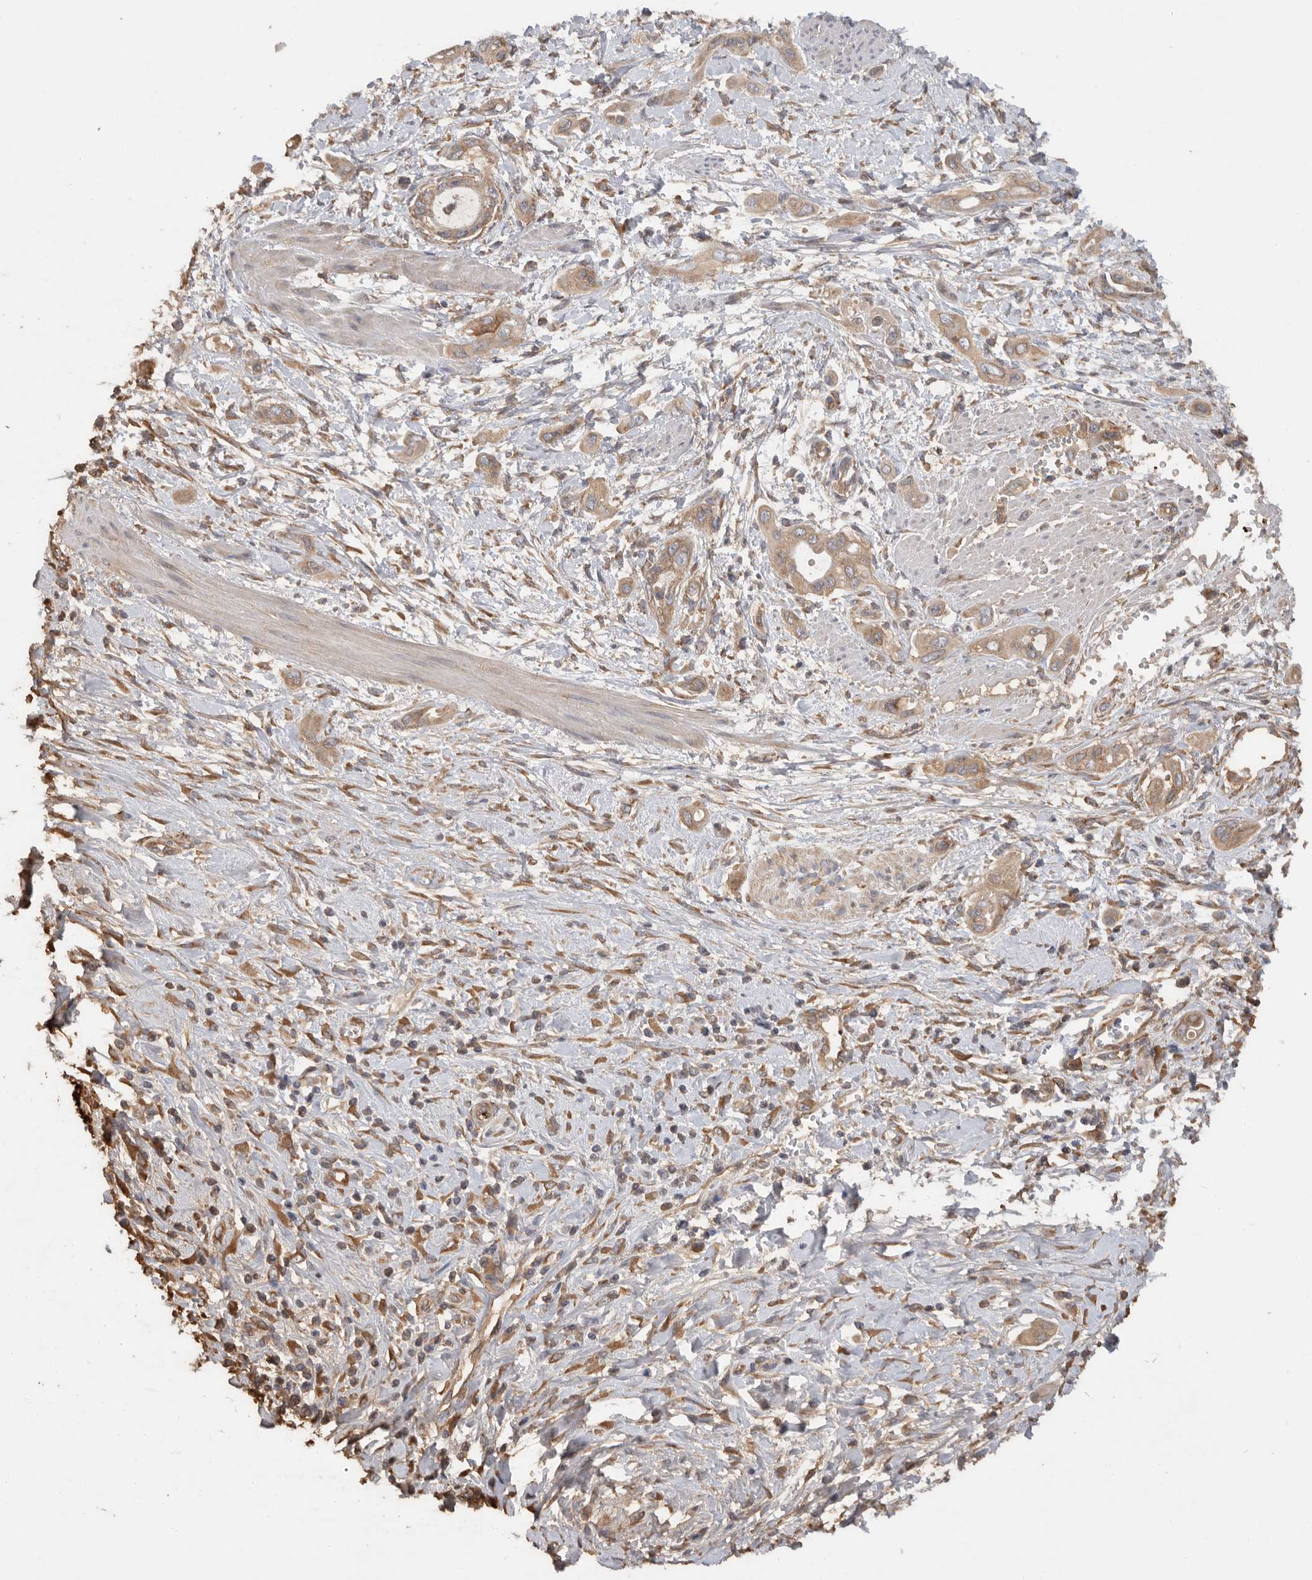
{"staining": {"intensity": "moderate", "quantity": ">75%", "location": "cytoplasmic/membranous"}, "tissue": "pancreatic cancer", "cell_type": "Tumor cells", "image_type": "cancer", "snomed": [{"axis": "morphology", "description": "Adenocarcinoma, NOS"}, {"axis": "topography", "description": "Pancreas"}], "caption": "This is an image of immunohistochemistry (IHC) staining of pancreatic cancer (adenocarcinoma), which shows moderate staining in the cytoplasmic/membranous of tumor cells.", "gene": "CDC42BPB", "patient": {"sex": "male", "age": 59}}